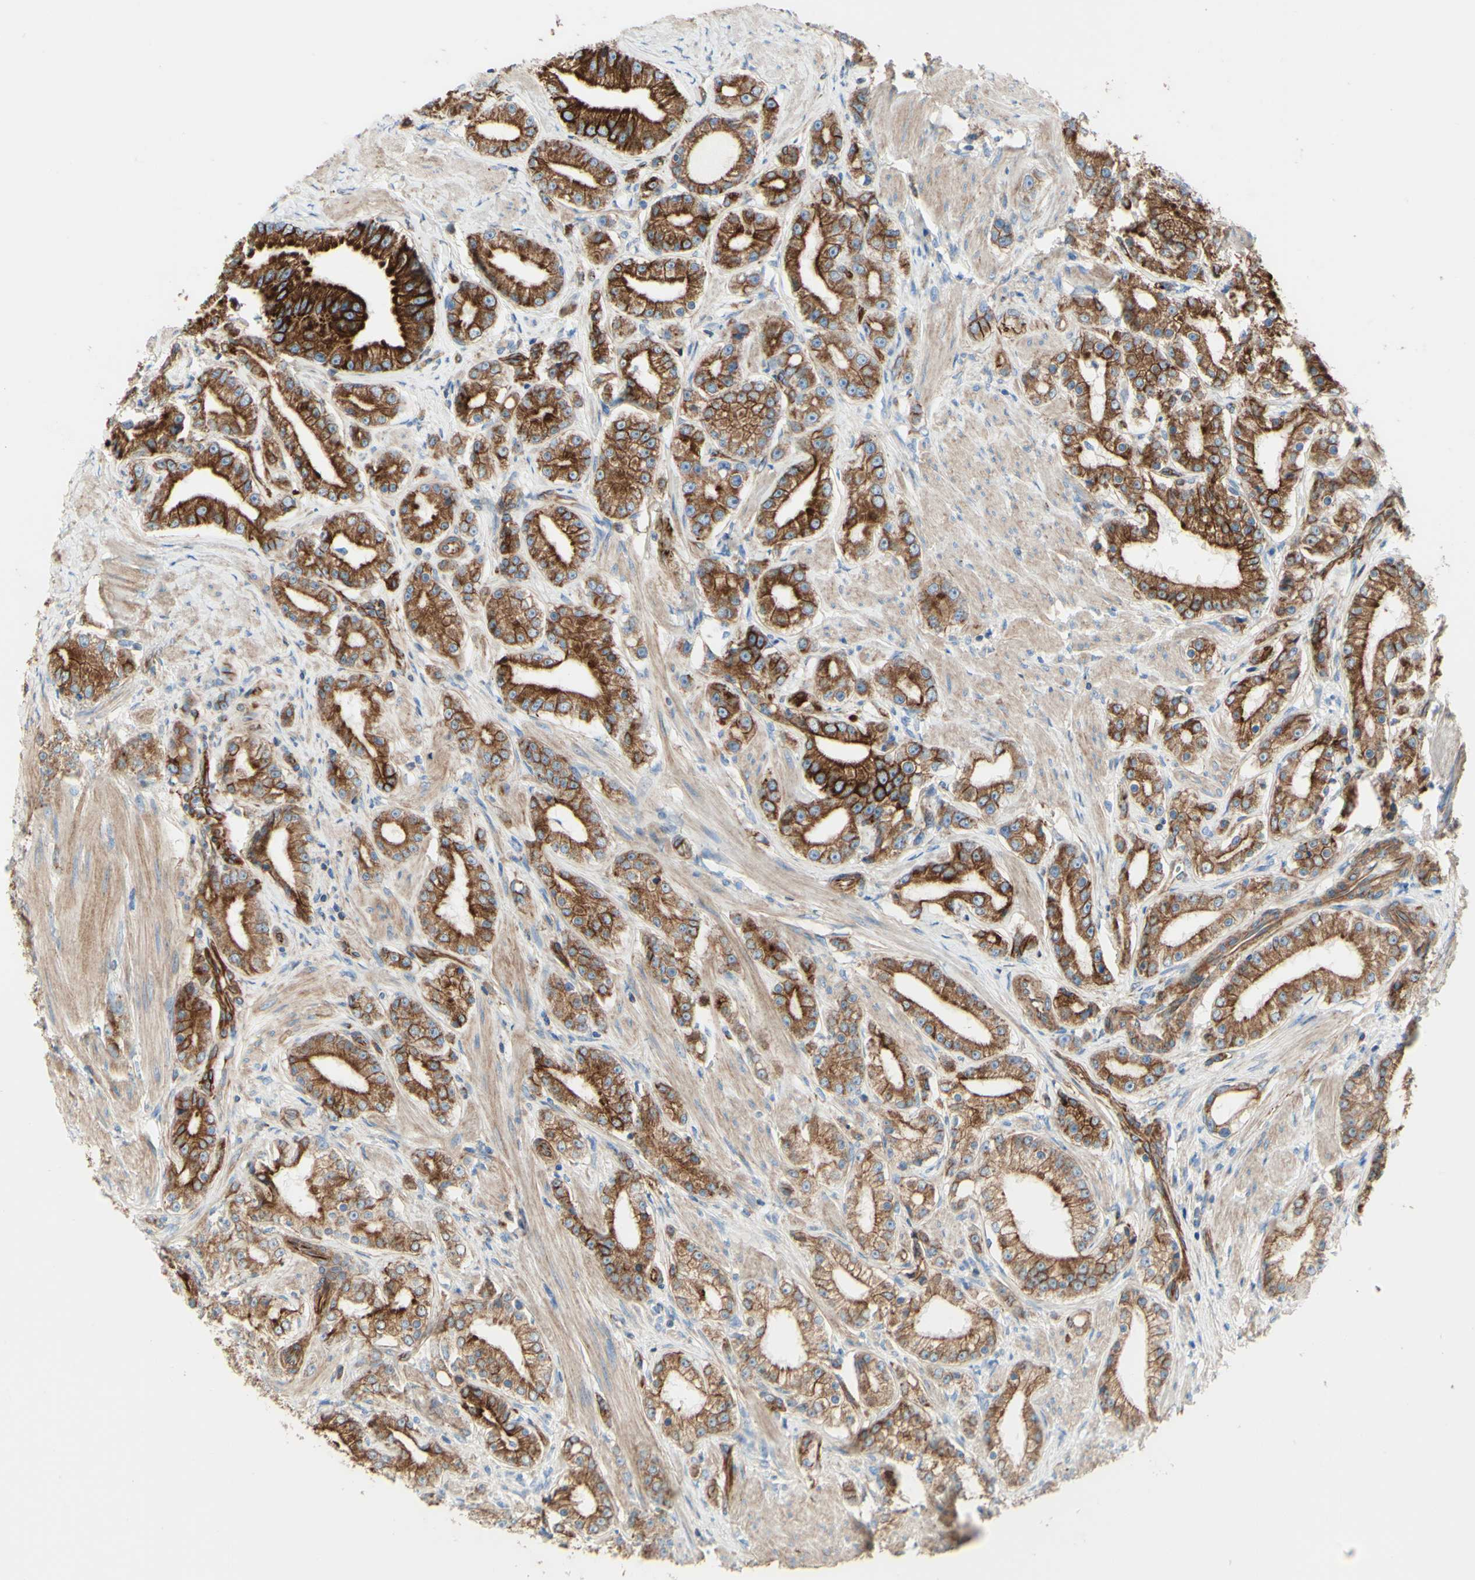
{"staining": {"intensity": "strong", "quantity": ">75%", "location": "cytoplasmic/membranous"}, "tissue": "prostate cancer", "cell_type": "Tumor cells", "image_type": "cancer", "snomed": [{"axis": "morphology", "description": "Adenocarcinoma, Low grade"}, {"axis": "topography", "description": "Prostate"}], "caption": "IHC staining of adenocarcinoma (low-grade) (prostate), which reveals high levels of strong cytoplasmic/membranous staining in about >75% of tumor cells indicating strong cytoplasmic/membranous protein staining. The staining was performed using DAB (3,3'-diaminobenzidine) (brown) for protein detection and nuclei were counterstained in hematoxylin (blue).", "gene": "ENDOD1", "patient": {"sex": "male", "age": 63}}